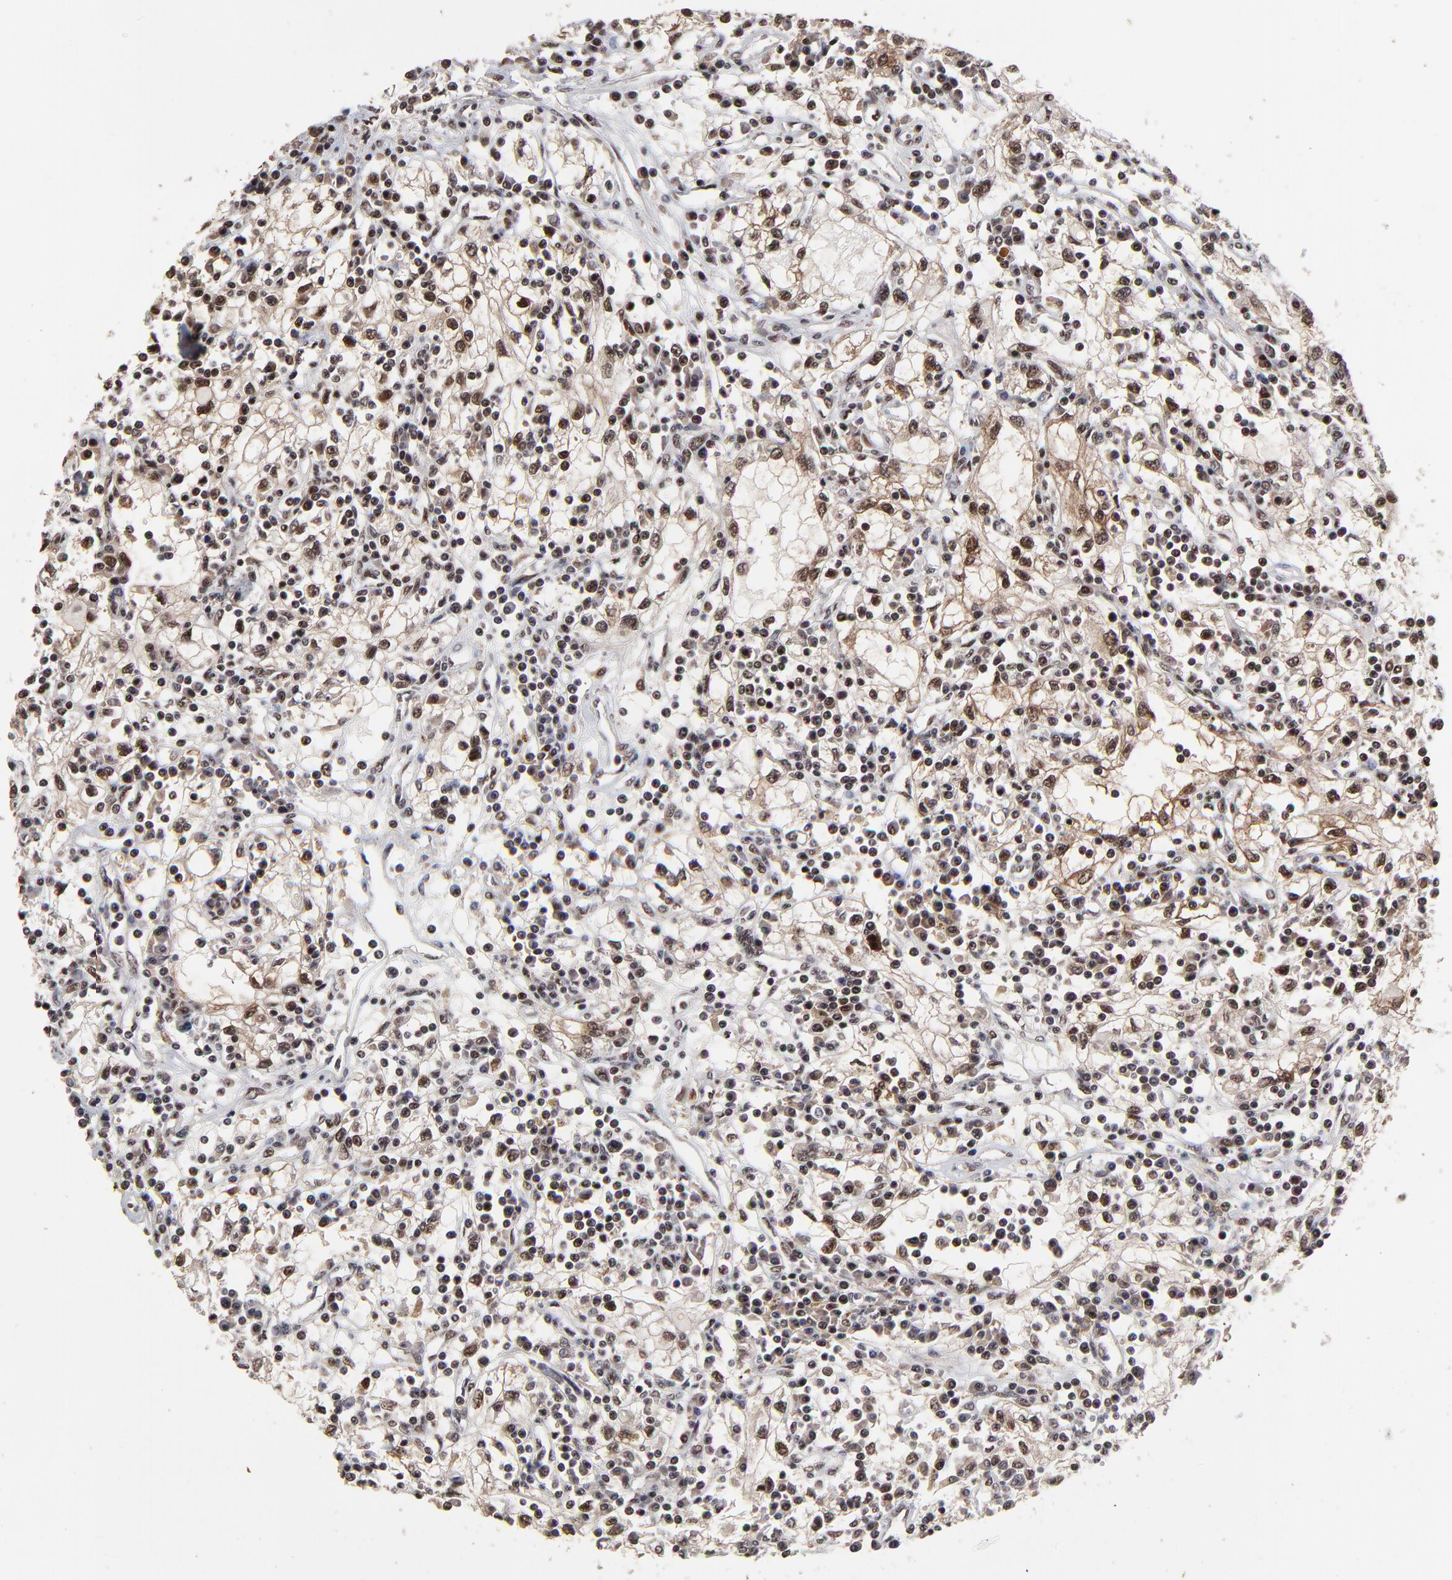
{"staining": {"intensity": "moderate", "quantity": ">75%", "location": "nuclear"}, "tissue": "renal cancer", "cell_type": "Tumor cells", "image_type": "cancer", "snomed": [{"axis": "morphology", "description": "Adenocarcinoma, NOS"}, {"axis": "topography", "description": "Kidney"}], "caption": "A medium amount of moderate nuclear expression is identified in approximately >75% of tumor cells in renal cancer tissue. The staining was performed using DAB to visualize the protein expression in brown, while the nuclei were stained in blue with hematoxylin (Magnification: 20x).", "gene": "RBM22", "patient": {"sex": "male", "age": 82}}